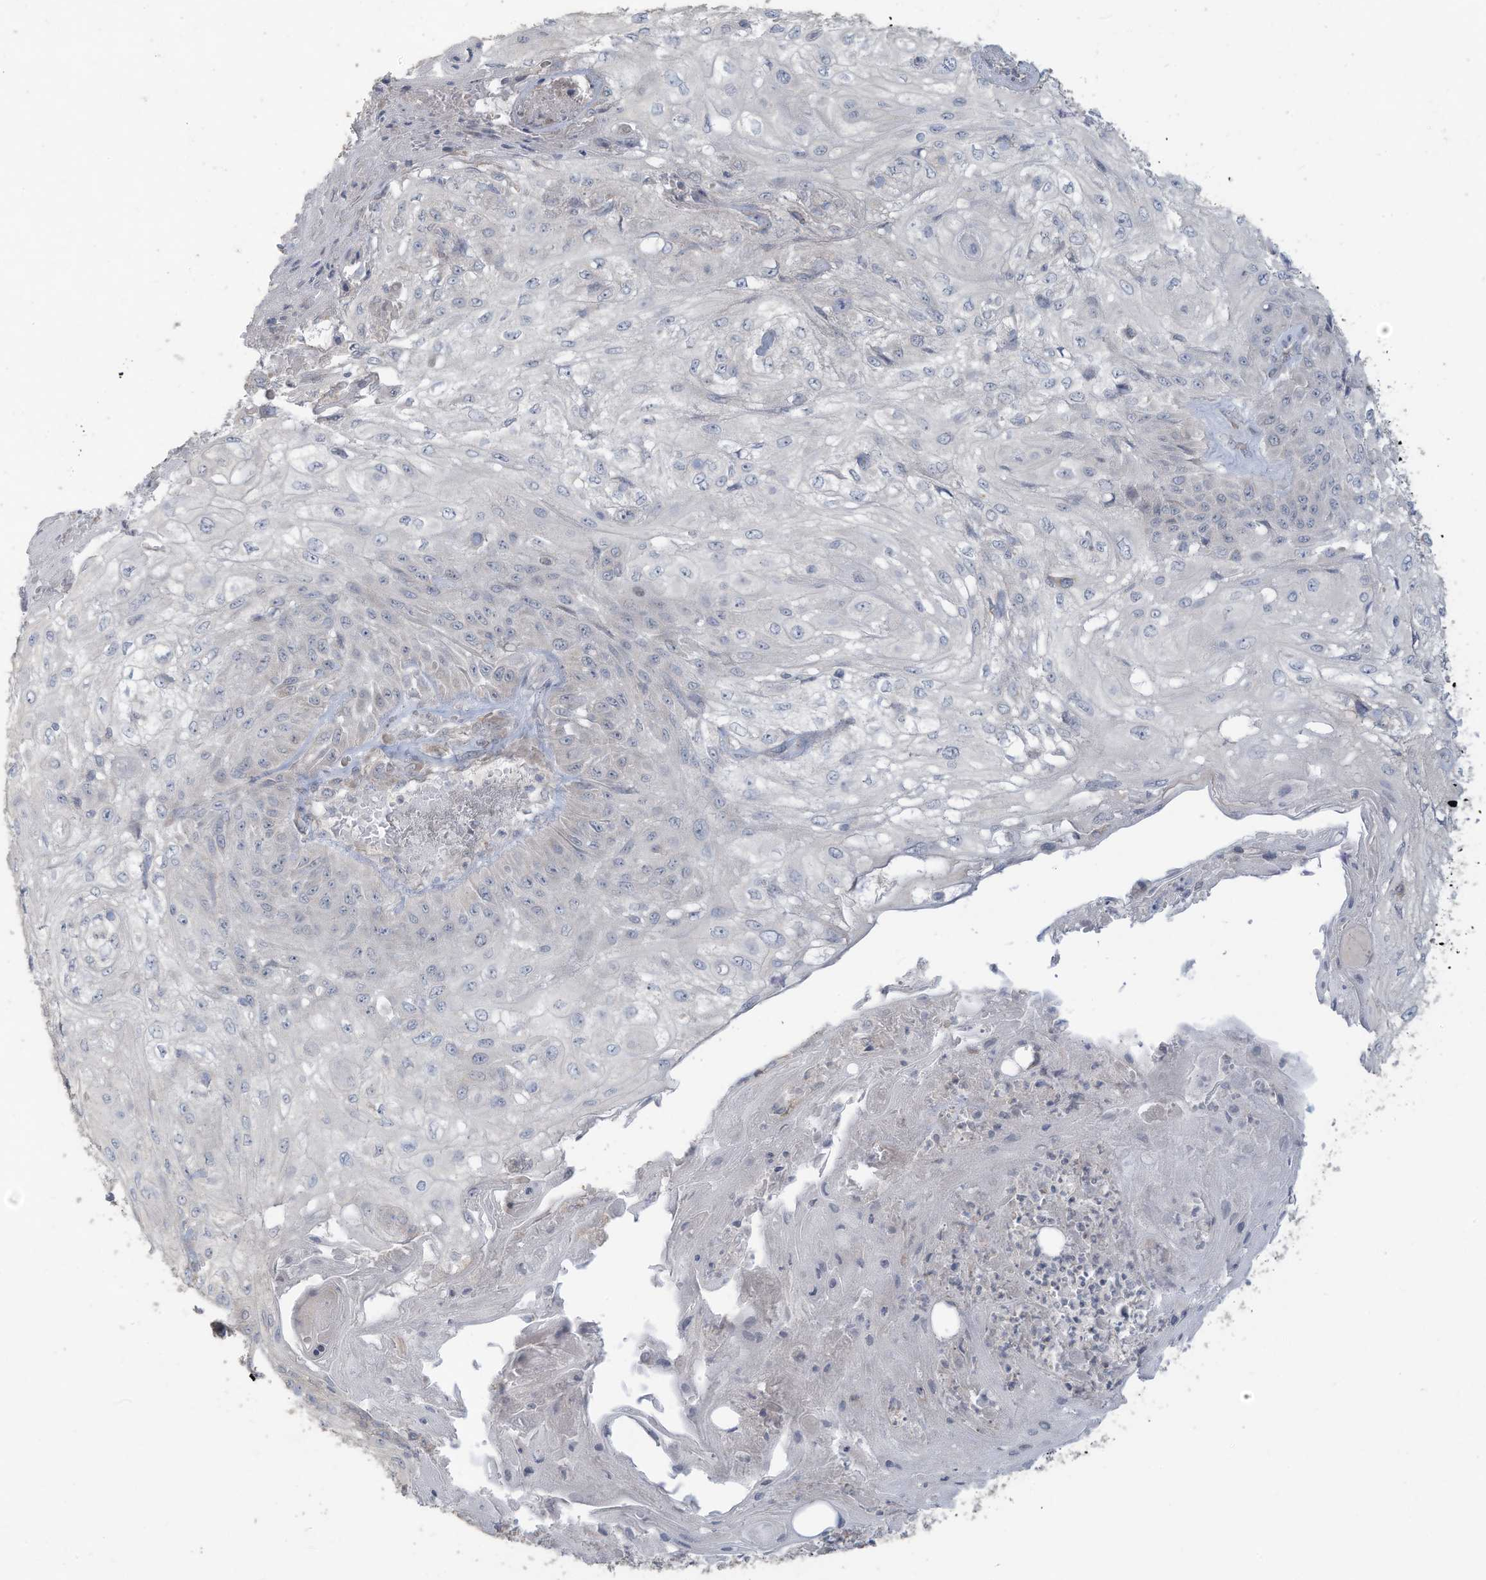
{"staining": {"intensity": "negative", "quantity": "none", "location": "none"}, "tissue": "skin cancer", "cell_type": "Tumor cells", "image_type": "cancer", "snomed": [{"axis": "morphology", "description": "Squamous cell carcinoma, NOS"}, {"axis": "morphology", "description": "Squamous cell carcinoma, metastatic, NOS"}, {"axis": "topography", "description": "Skin"}, {"axis": "topography", "description": "Lymph node"}], "caption": "High power microscopy image of an immunohistochemistry (IHC) photomicrograph of skin metastatic squamous cell carcinoma, revealing no significant staining in tumor cells.", "gene": "MAGIX", "patient": {"sex": "male", "age": 75}}